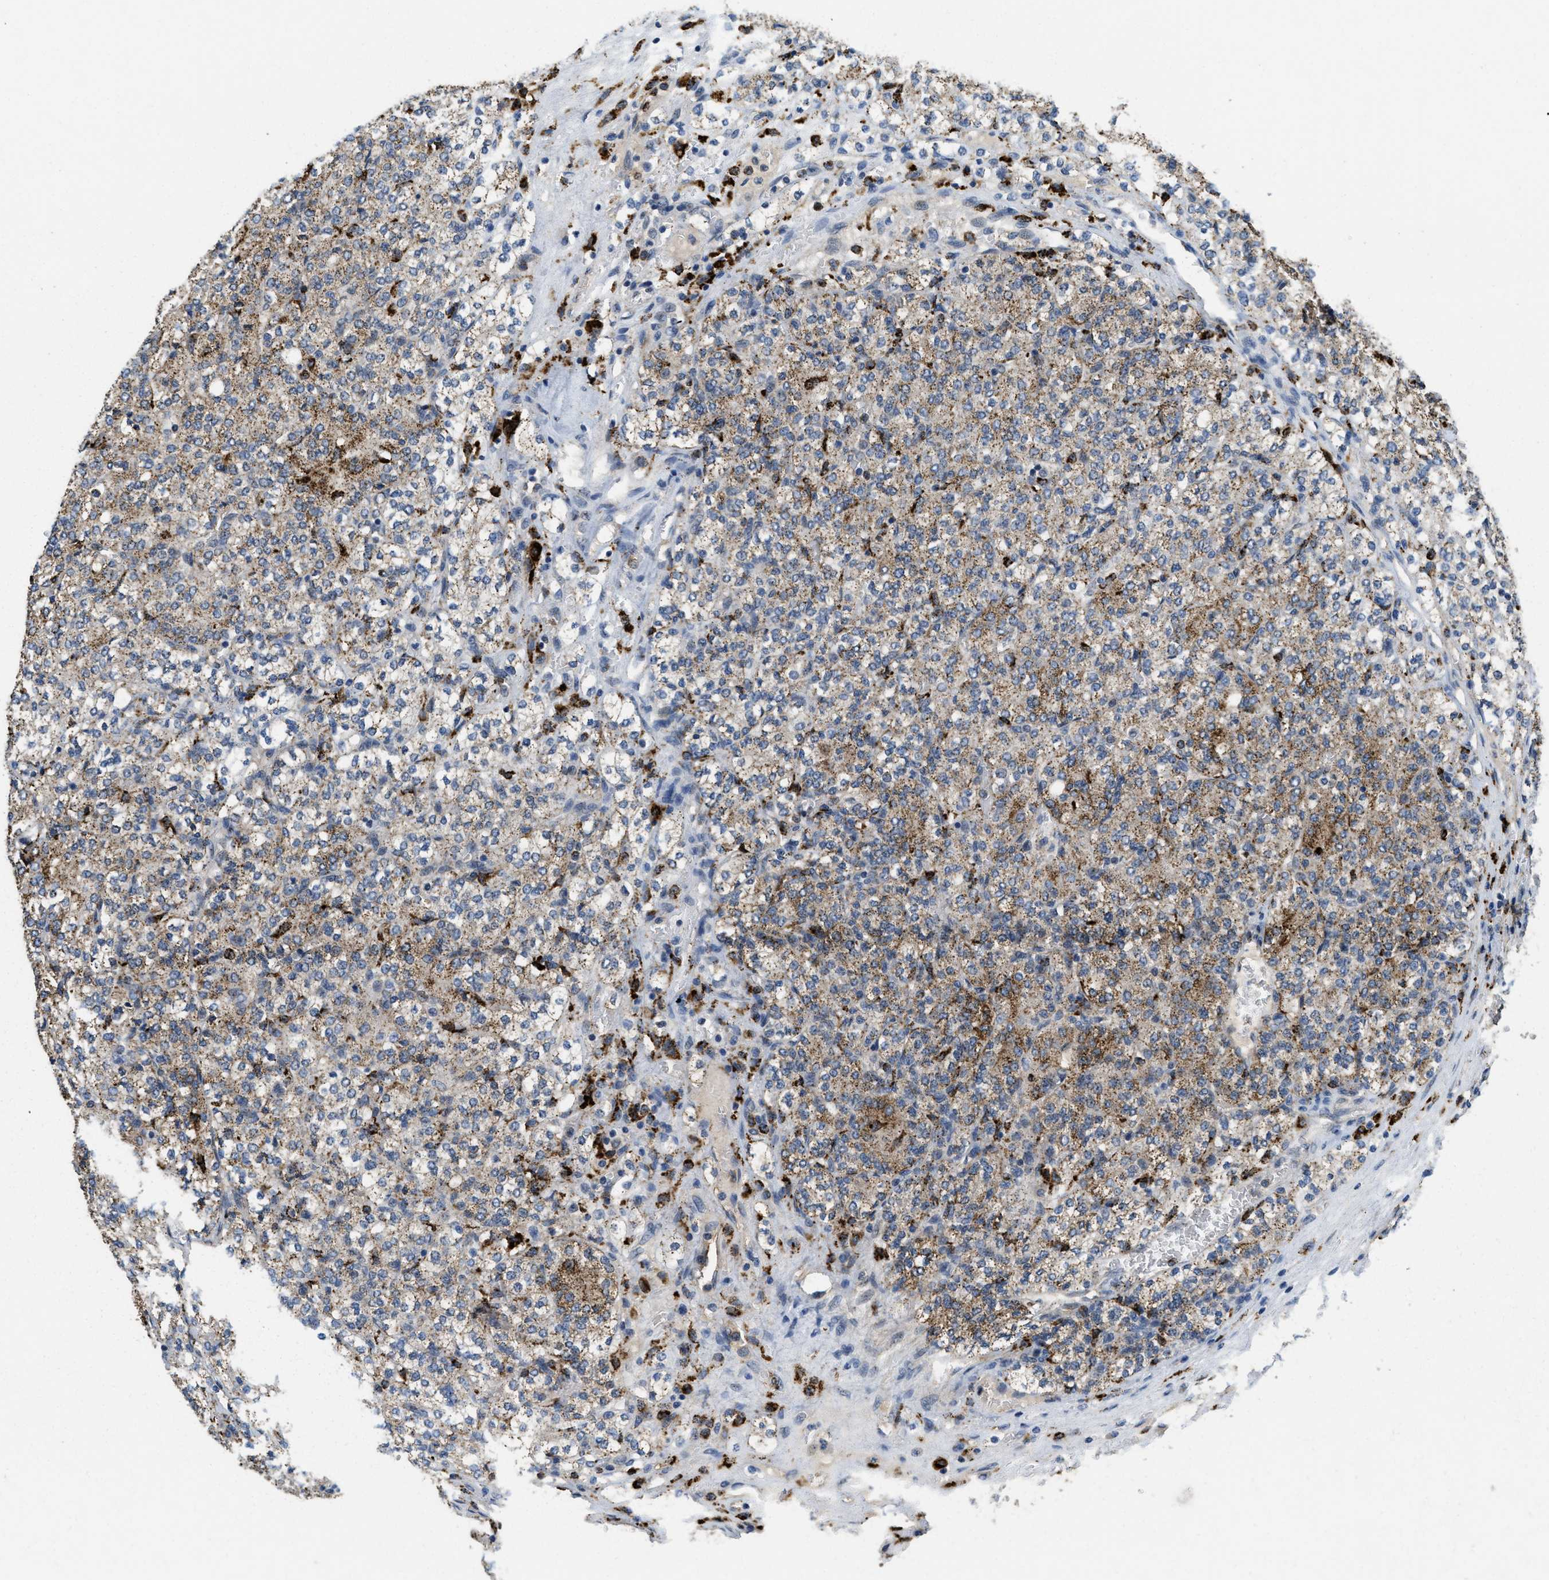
{"staining": {"intensity": "moderate", "quantity": ">75%", "location": "cytoplasmic/membranous"}, "tissue": "renal cancer", "cell_type": "Tumor cells", "image_type": "cancer", "snomed": [{"axis": "morphology", "description": "Adenocarcinoma, NOS"}, {"axis": "topography", "description": "Kidney"}], "caption": "High-magnification brightfield microscopy of renal adenocarcinoma stained with DAB (brown) and counterstained with hematoxylin (blue). tumor cells exhibit moderate cytoplasmic/membranous staining is appreciated in approximately>75% of cells.", "gene": "BMPR2", "patient": {"sex": "male", "age": 77}}